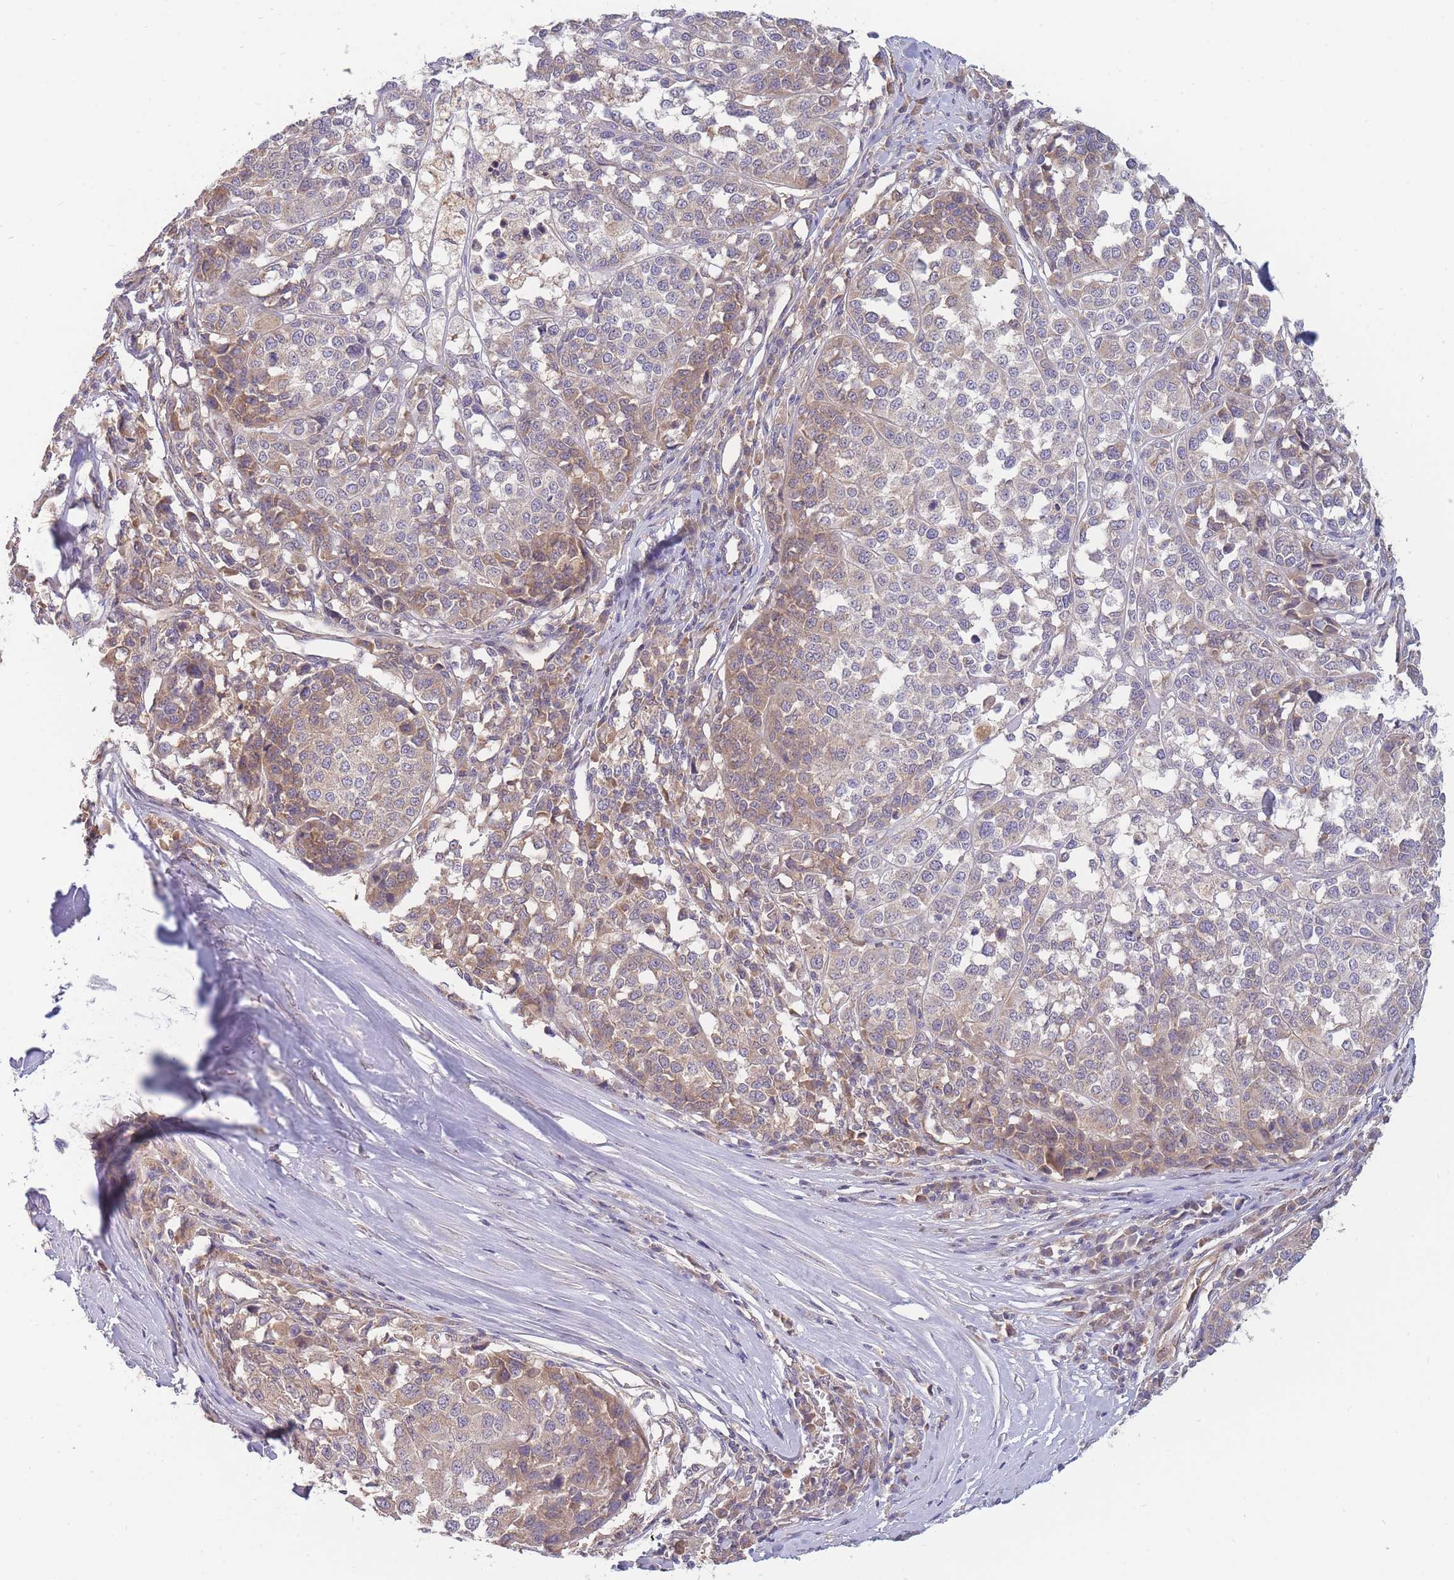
{"staining": {"intensity": "weak", "quantity": "25%-75%", "location": "cytoplasmic/membranous"}, "tissue": "melanoma", "cell_type": "Tumor cells", "image_type": "cancer", "snomed": [{"axis": "morphology", "description": "Malignant melanoma, Metastatic site"}, {"axis": "topography", "description": "Lymph node"}], "caption": "Immunohistochemical staining of melanoma reveals low levels of weak cytoplasmic/membranous positivity in about 25%-75% of tumor cells.", "gene": "NDUFAF5", "patient": {"sex": "male", "age": 44}}